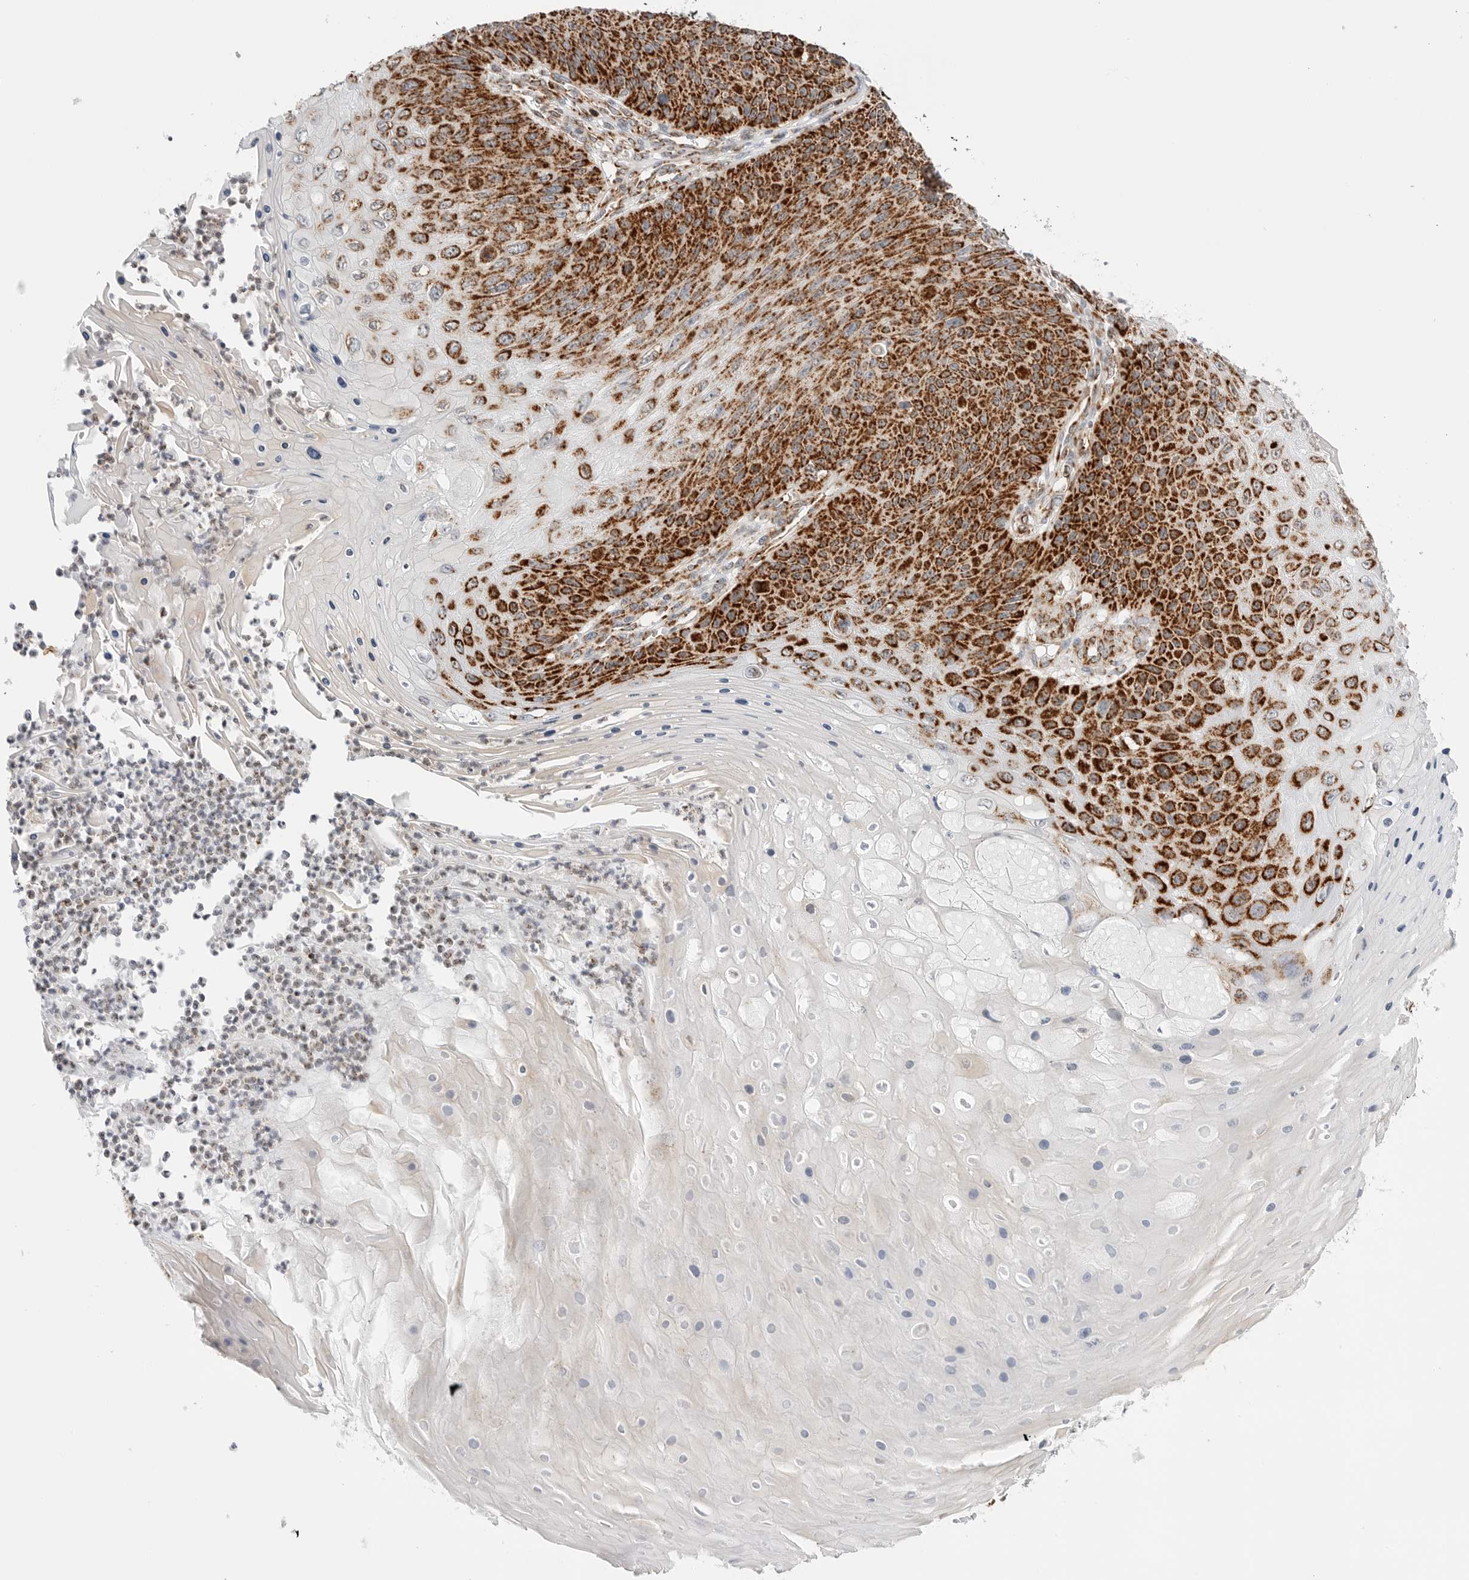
{"staining": {"intensity": "strong", "quantity": "25%-75%", "location": "cytoplasmic/membranous"}, "tissue": "skin cancer", "cell_type": "Tumor cells", "image_type": "cancer", "snomed": [{"axis": "morphology", "description": "Squamous cell carcinoma, NOS"}, {"axis": "topography", "description": "Skin"}], "caption": "Skin cancer (squamous cell carcinoma) tissue demonstrates strong cytoplasmic/membranous staining in about 25%-75% of tumor cells Immunohistochemistry stains the protein in brown and the nuclei are stained blue.", "gene": "ATP5IF1", "patient": {"sex": "female", "age": 88}}